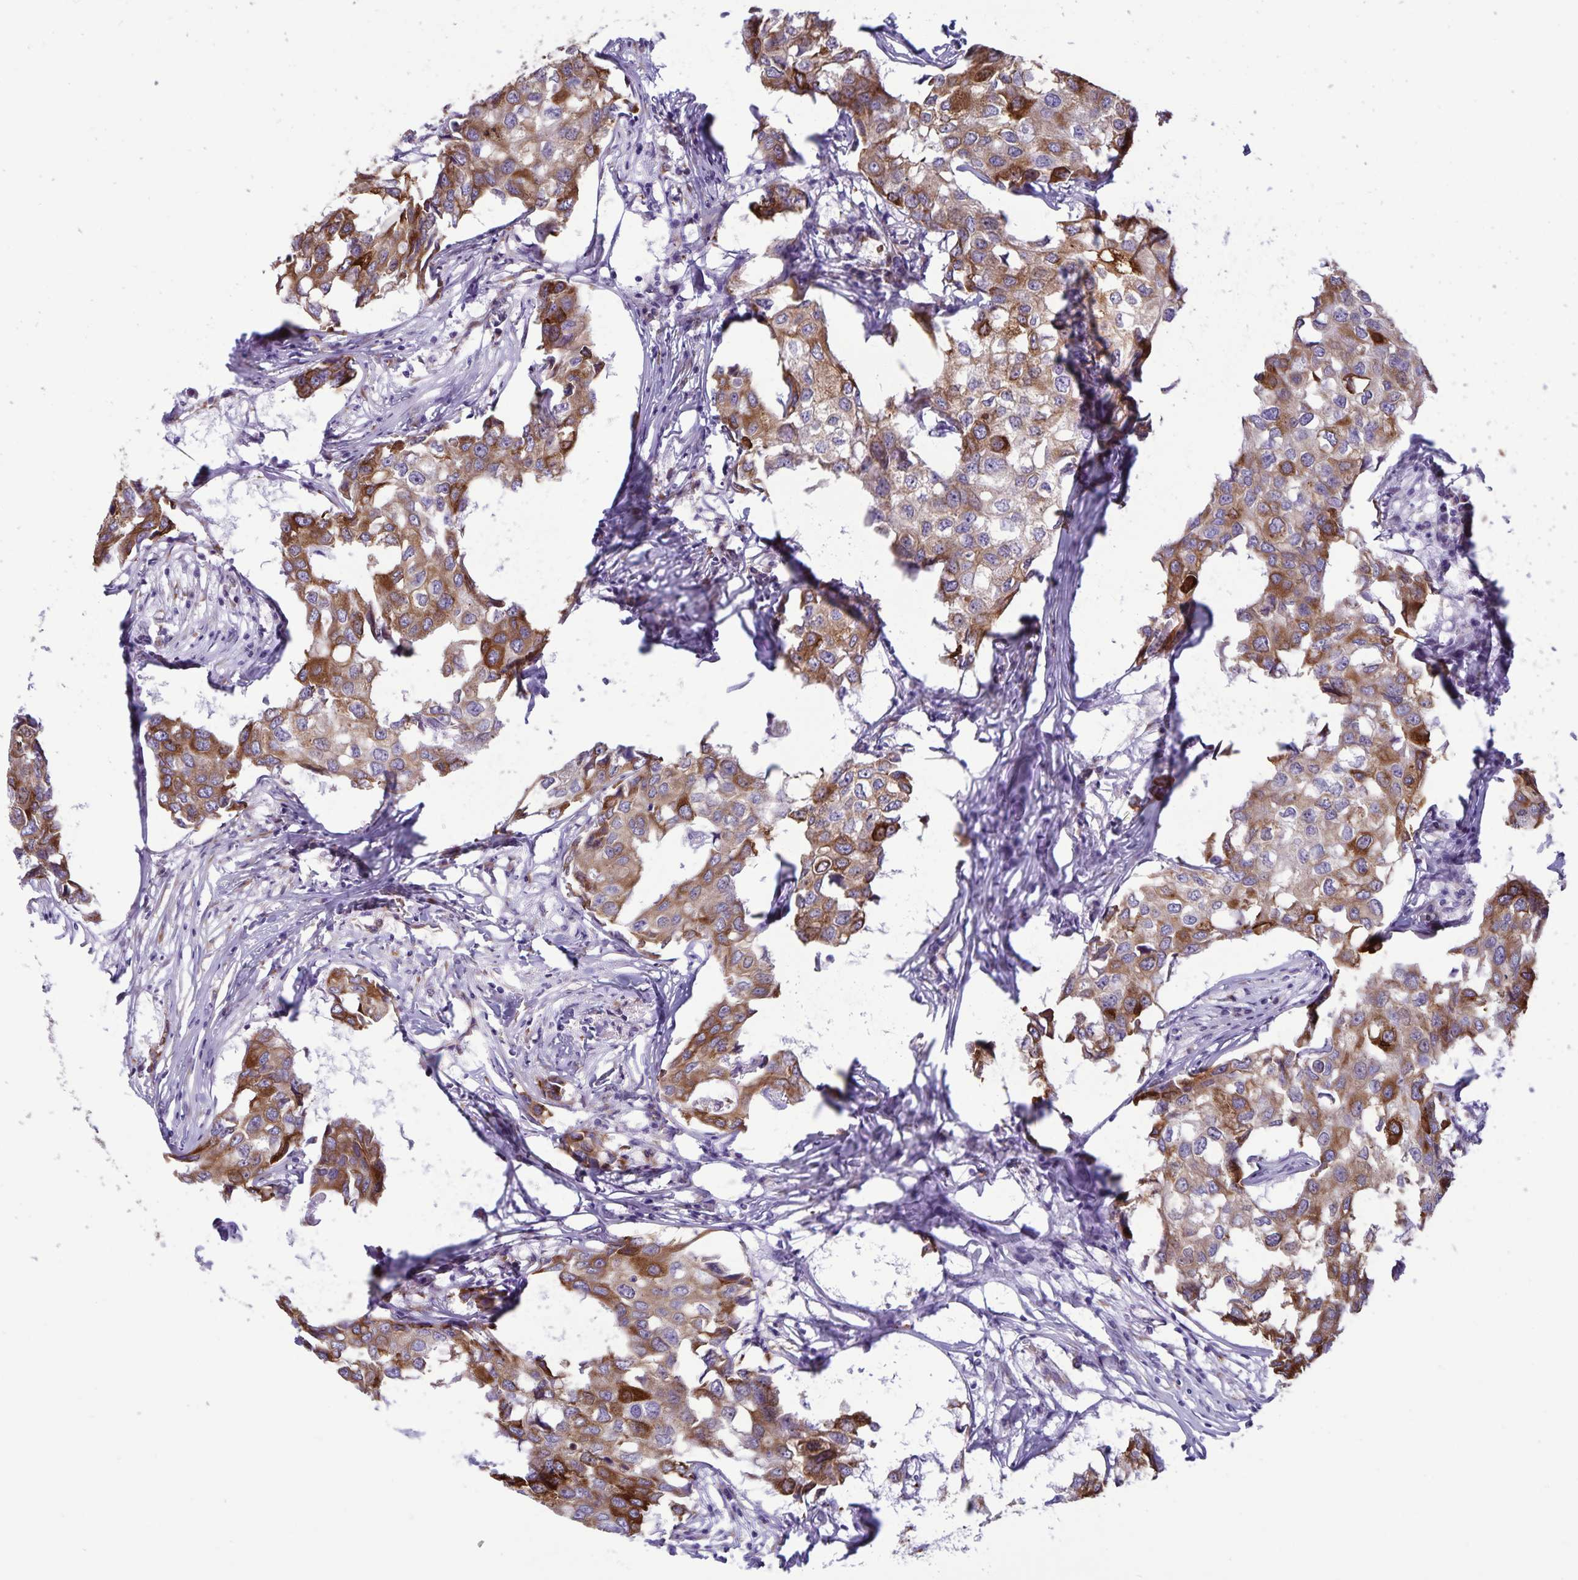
{"staining": {"intensity": "strong", "quantity": ">75%", "location": "cytoplasmic/membranous"}, "tissue": "breast cancer", "cell_type": "Tumor cells", "image_type": "cancer", "snomed": [{"axis": "morphology", "description": "Duct carcinoma"}, {"axis": "topography", "description": "Breast"}], "caption": "This histopathology image demonstrates IHC staining of breast cancer (infiltrating ductal carcinoma), with high strong cytoplasmic/membranous expression in approximately >75% of tumor cells.", "gene": "RCN1", "patient": {"sex": "female", "age": 27}}